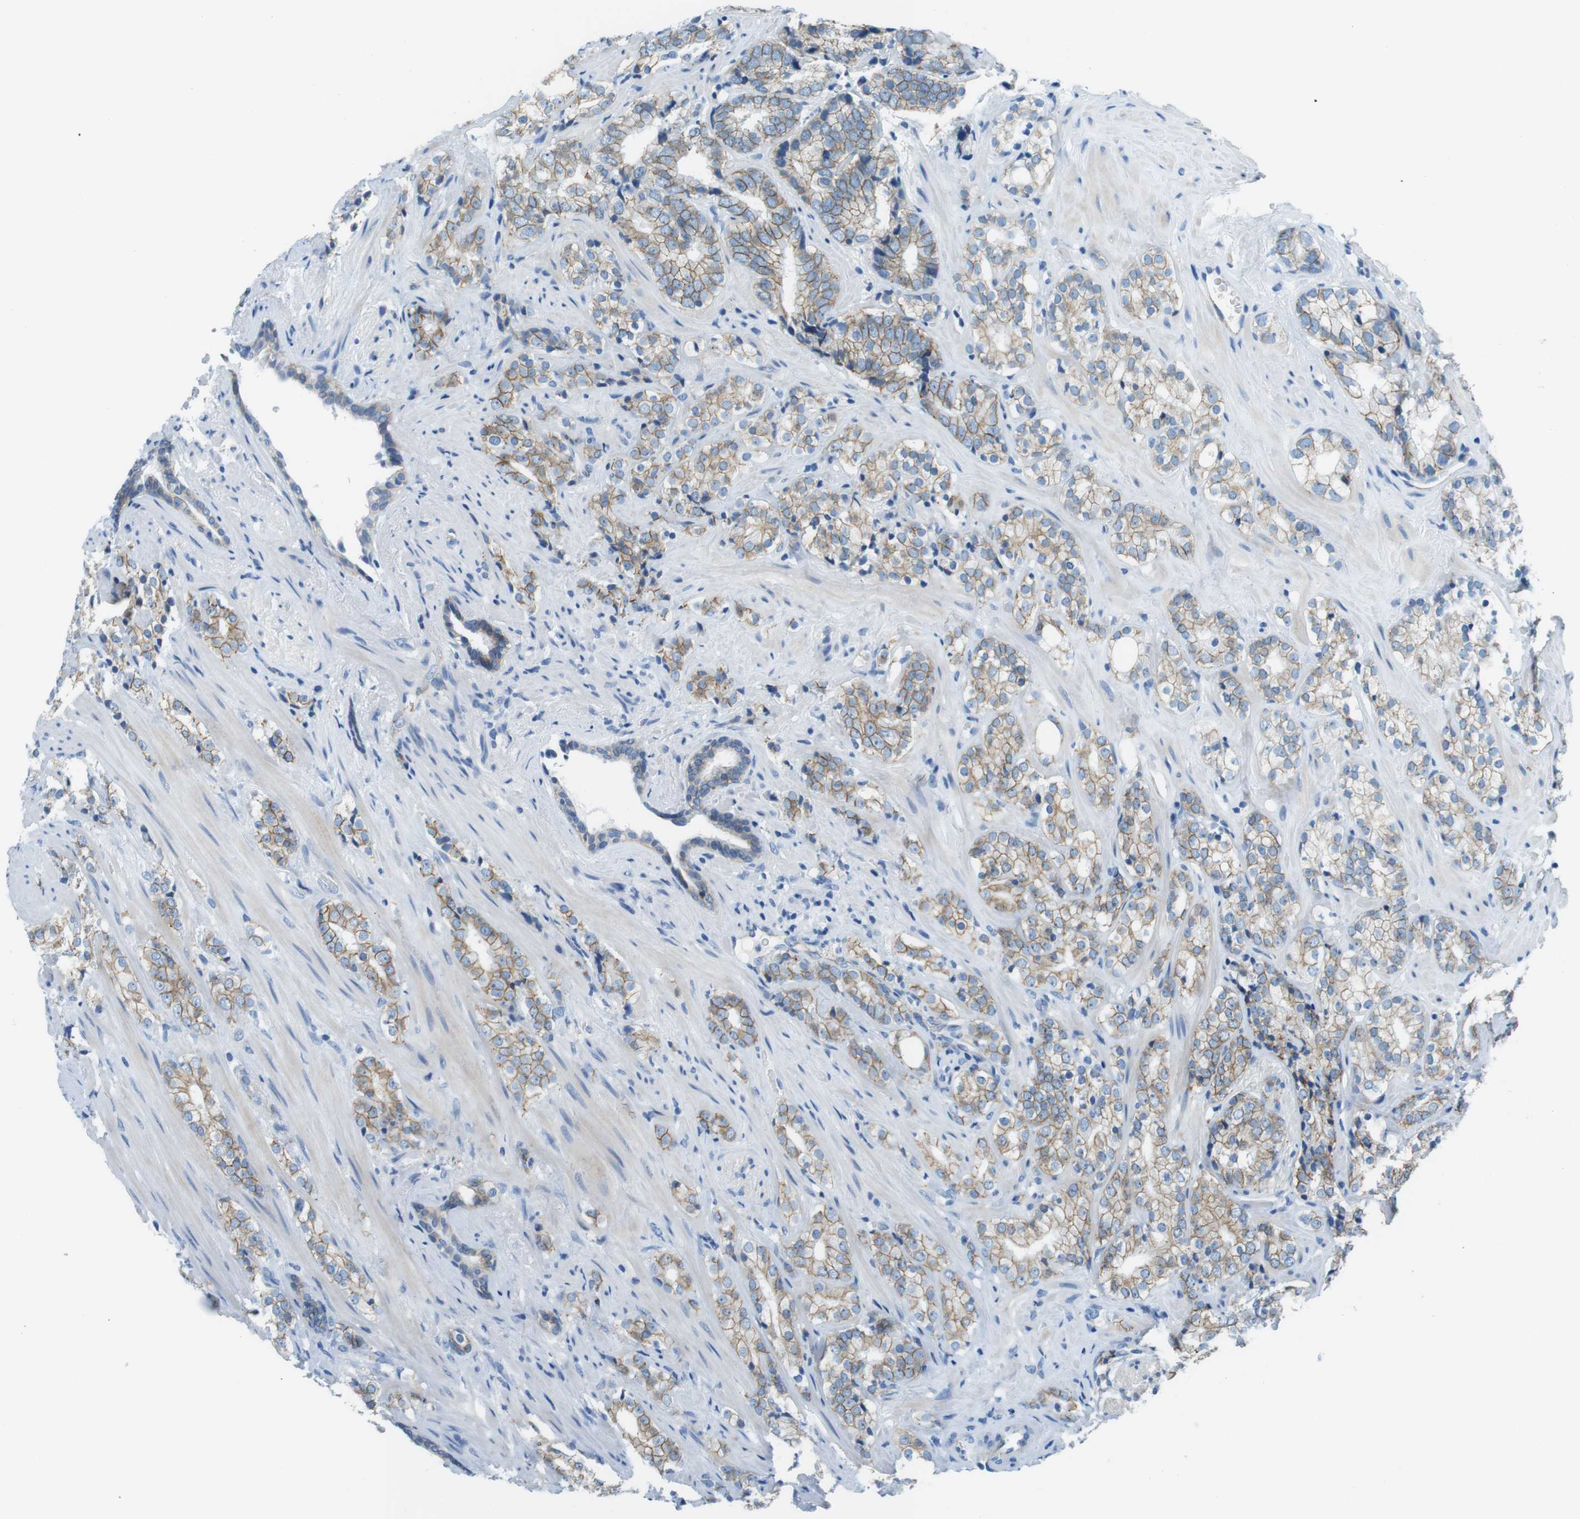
{"staining": {"intensity": "moderate", "quantity": ">75%", "location": "cytoplasmic/membranous"}, "tissue": "prostate cancer", "cell_type": "Tumor cells", "image_type": "cancer", "snomed": [{"axis": "morphology", "description": "Adenocarcinoma, High grade"}, {"axis": "topography", "description": "Prostate"}], "caption": "This is an image of immunohistochemistry staining of prostate cancer, which shows moderate expression in the cytoplasmic/membranous of tumor cells.", "gene": "SLC6A6", "patient": {"sex": "male", "age": 71}}